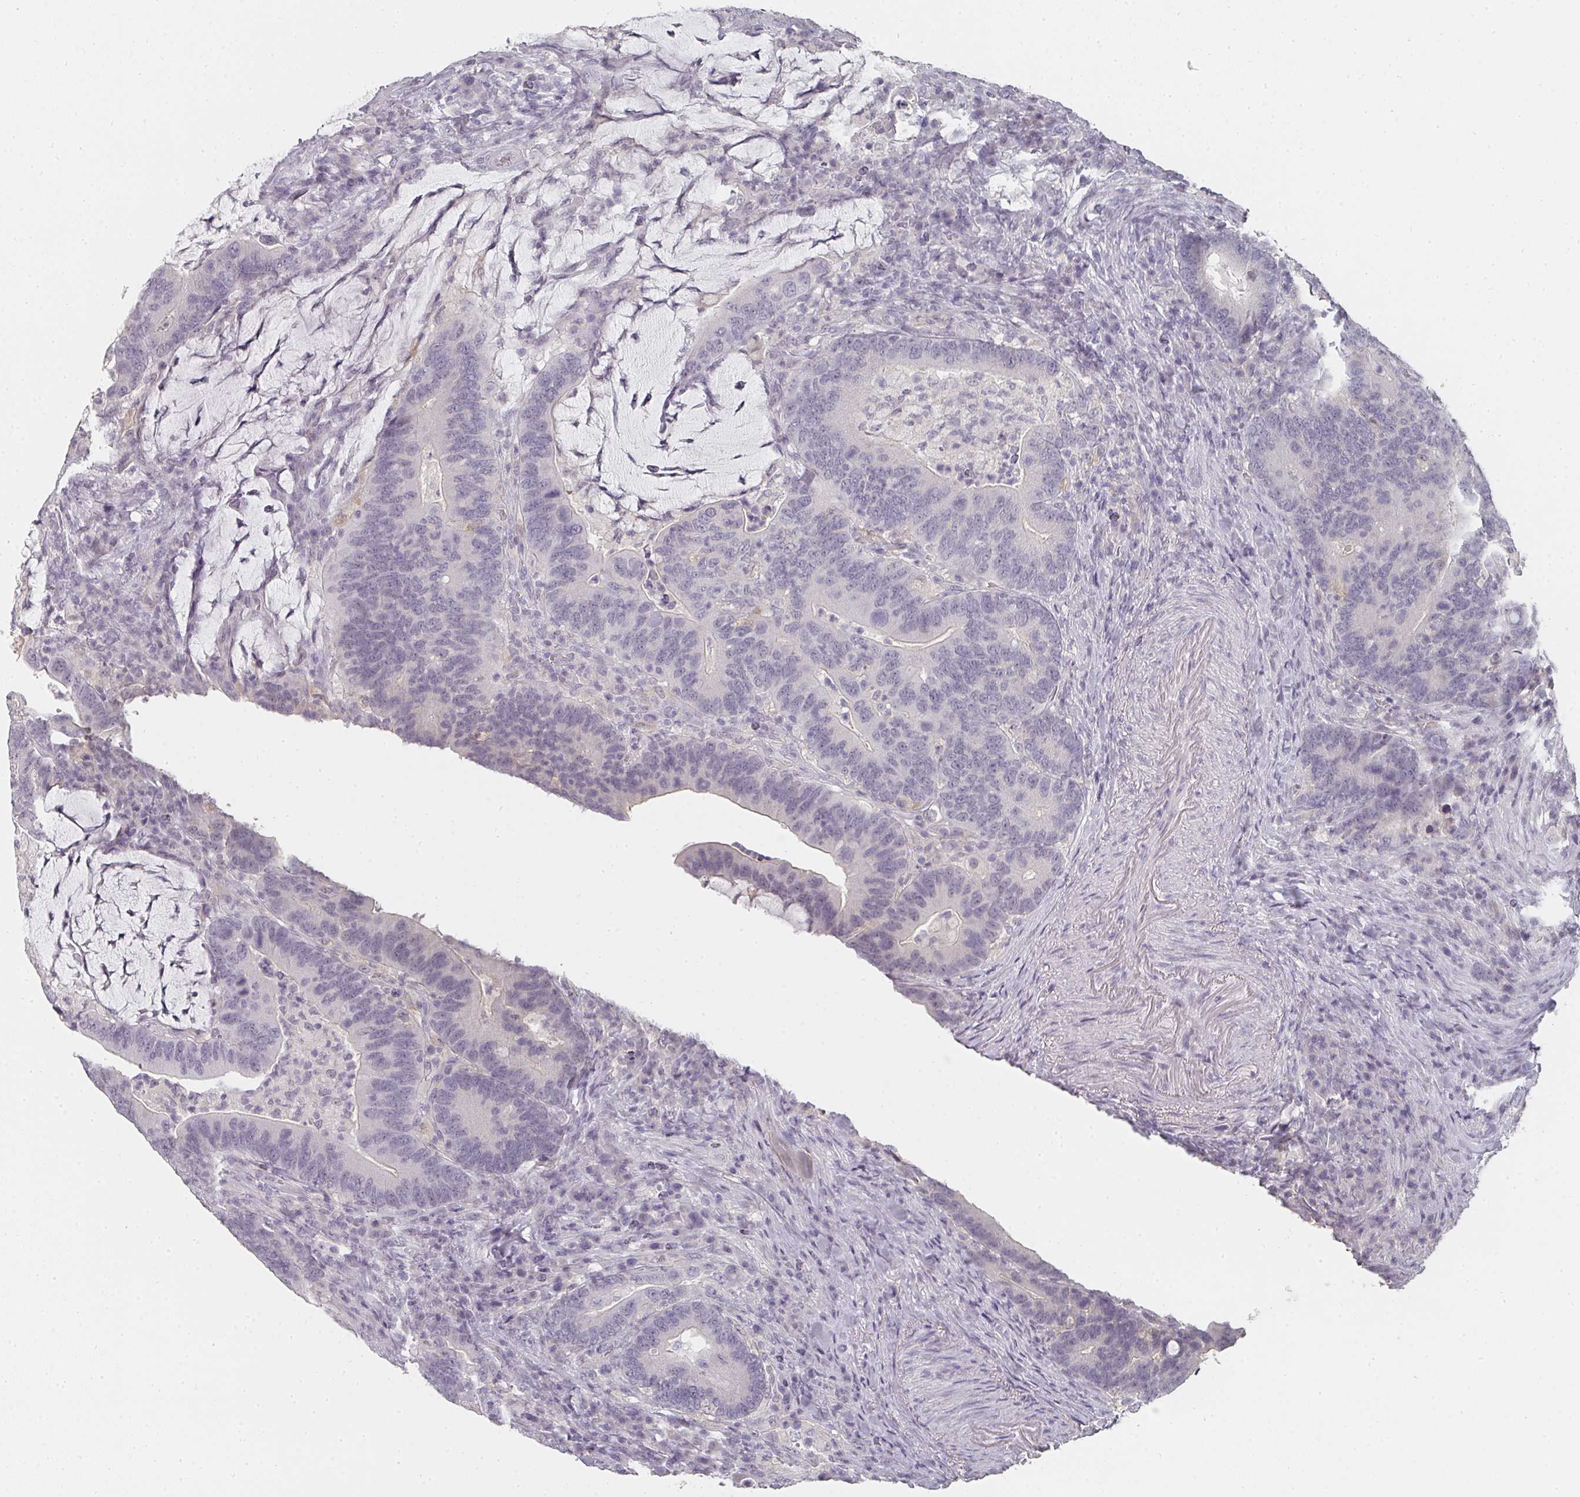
{"staining": {"intensity": "negative", "quantity": "none", "location": "none"}, "tissue": "colorectal cancer", "cell_type": "Tumor cells", "image_type": "cancer", "snomed": [{"axis": "morphology", "description": "Adenocarcinoma, NOS"}, {"axis": "topography", "description": "Colon"}], "caption": "Tumor cells show no significant expression in colorectal cancer.", "gene": "SHISA2", "patient": {"sex": "female", "age": 66}}